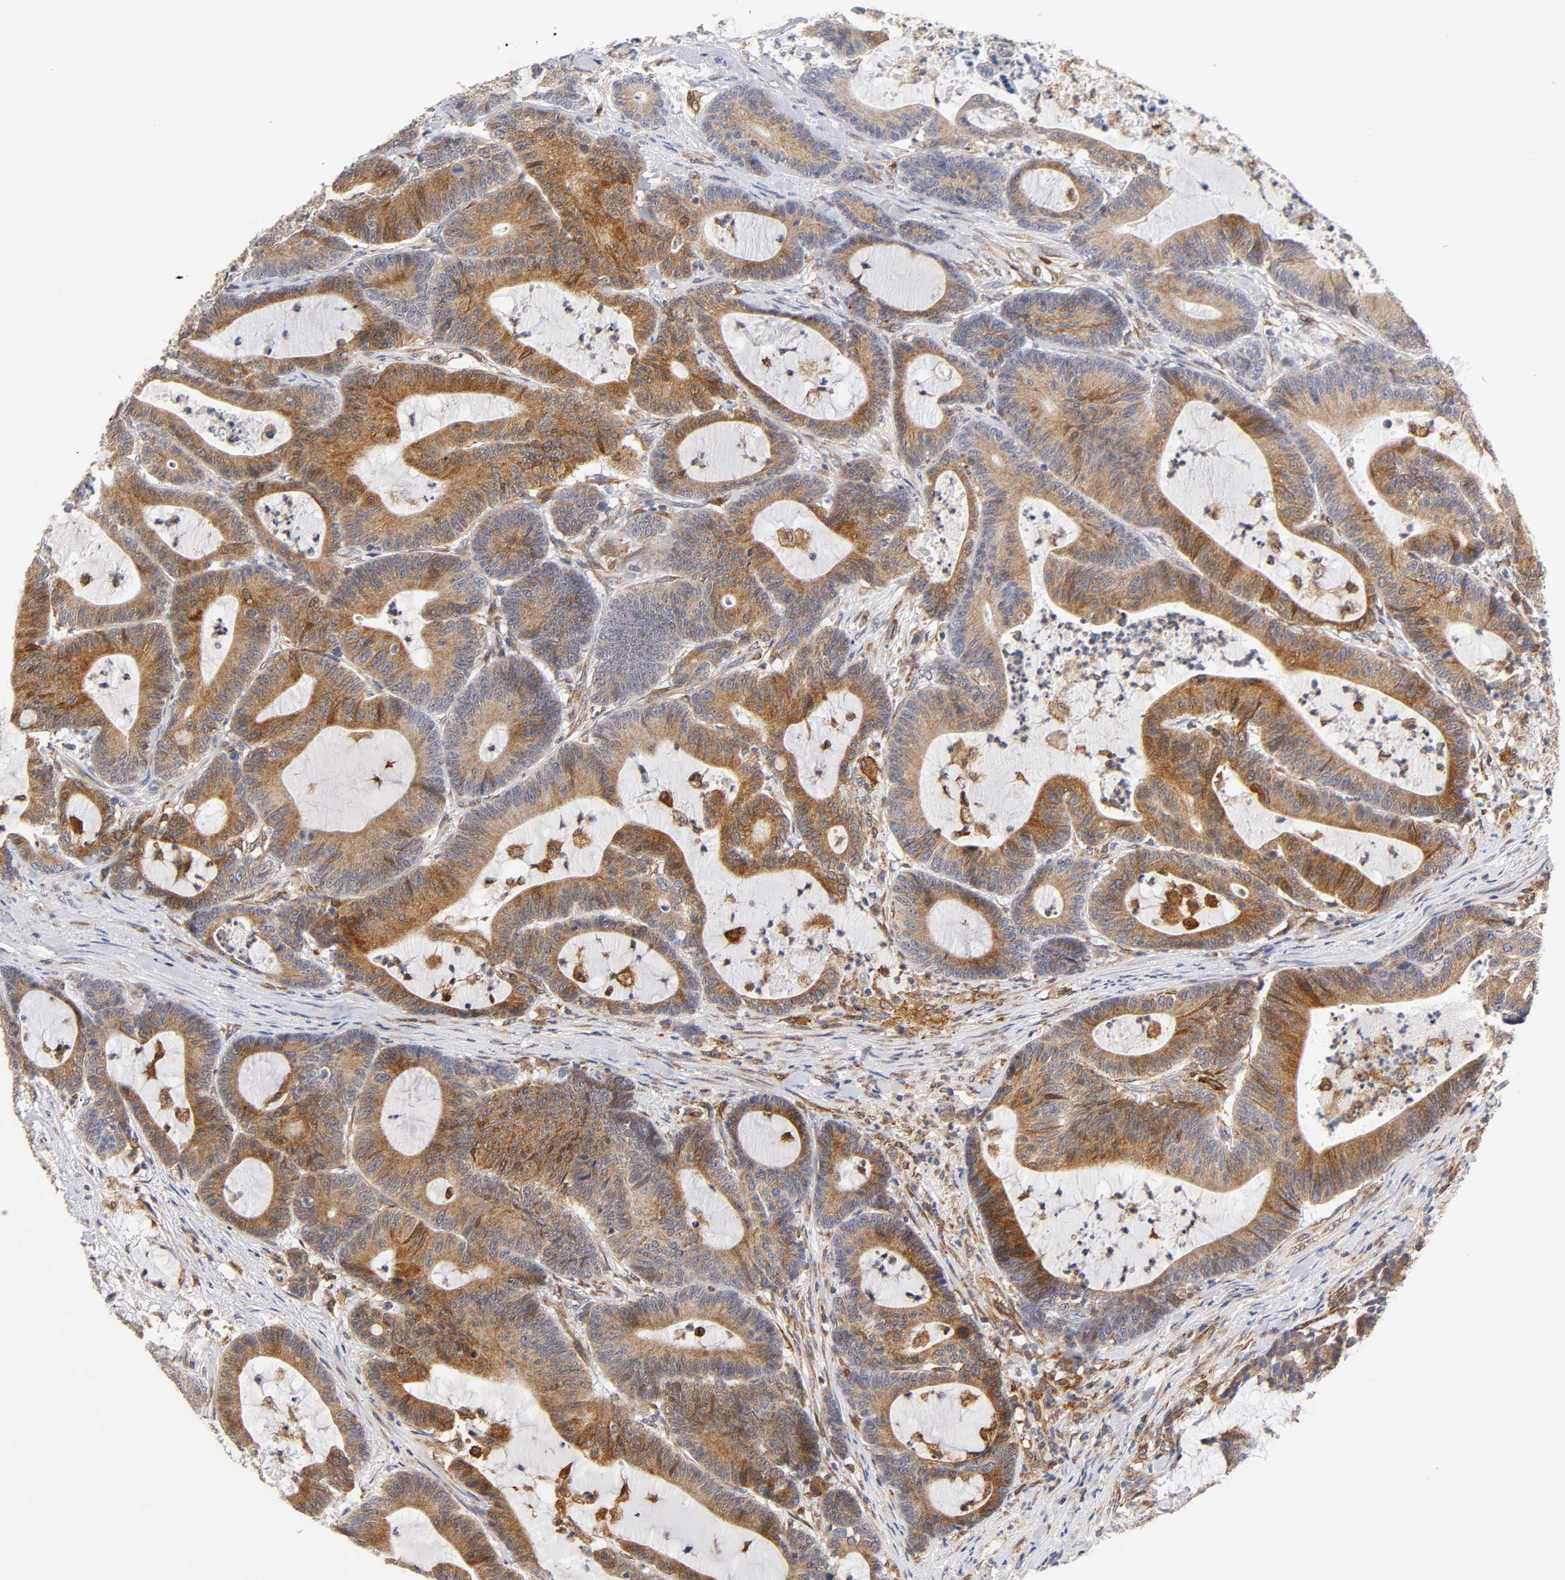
{"staining": {"intensity": "moderate", "quantity": ">75%", "location": "cytoplasmic/membranous"}, "tissue": "colorectal cancer", "cell_type": "Tumor cells", "image_type": "cancer", "snomed": [{"axis": "morphology", "description": "Adenocarcinoma, NOS"}, {"axis": "topography", "description": "Colon"}], "caption": "A brown stain highlights moderate cytoplasmic/membranous positivity of a protein in human colorectal cancer tumor cells.", "gene": "POR", "patient": {"sex": "female", "age": 84}}